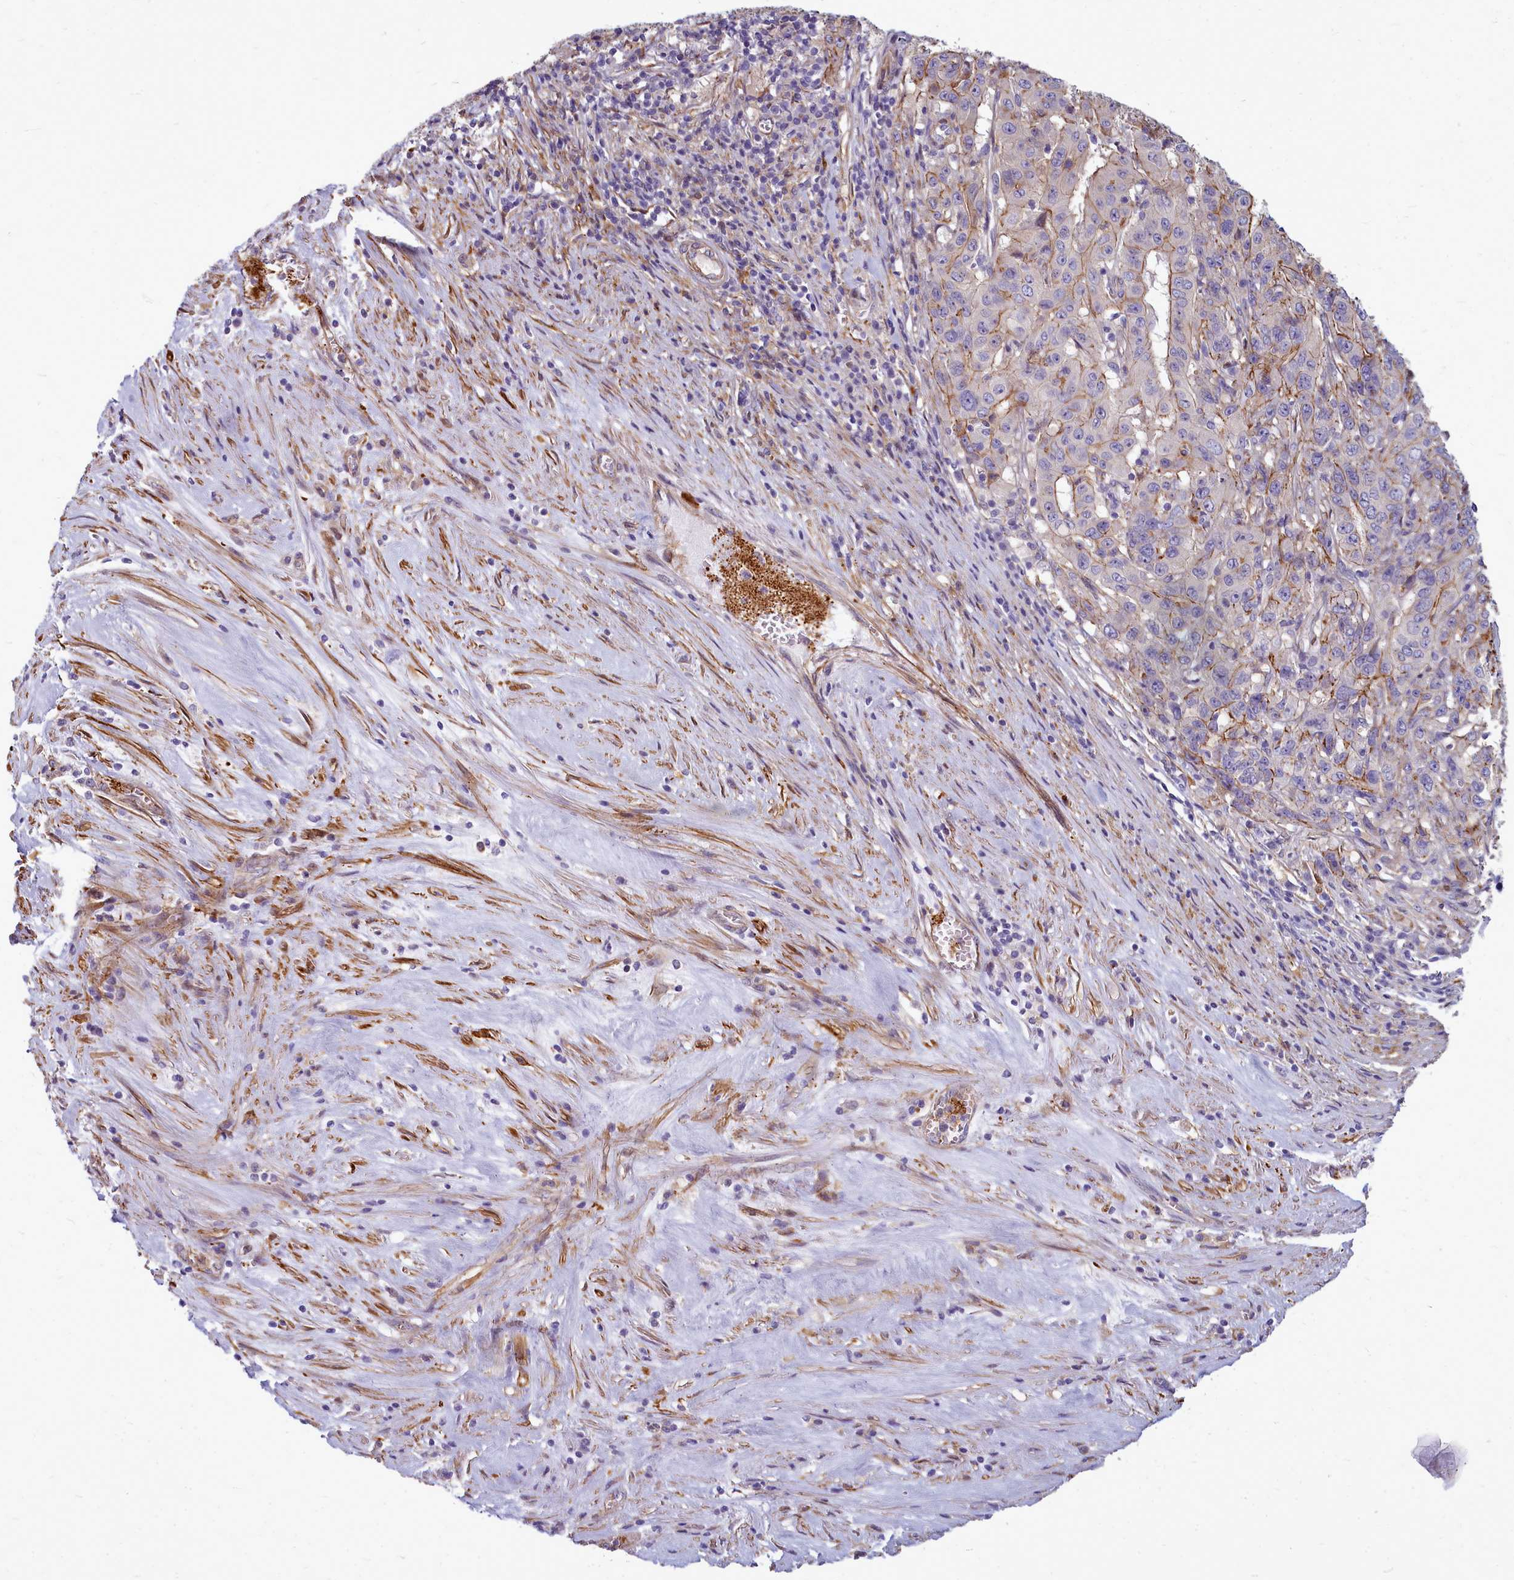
{"staining": {"intensity": "weak", "quantity": "<25%", "location": "cytoplasmic/membranous"}, "tissue": "pancreatic cancer", "cell_type": "Tumor cells", "image_type": "cancer", "snomed": [{"axis": "morphology", "description": "Adenocarcinoma, NOS"}, {"axis": "topography", "description": "Pancreas"}], "caption": "The immunohistochemistry histopathology image has no significant staining in tumor cells of pancreatic cancer (adenocarcinoma) tissue.", "gene": "TTC5", "patient": {"sex": "male", "age": 63}}